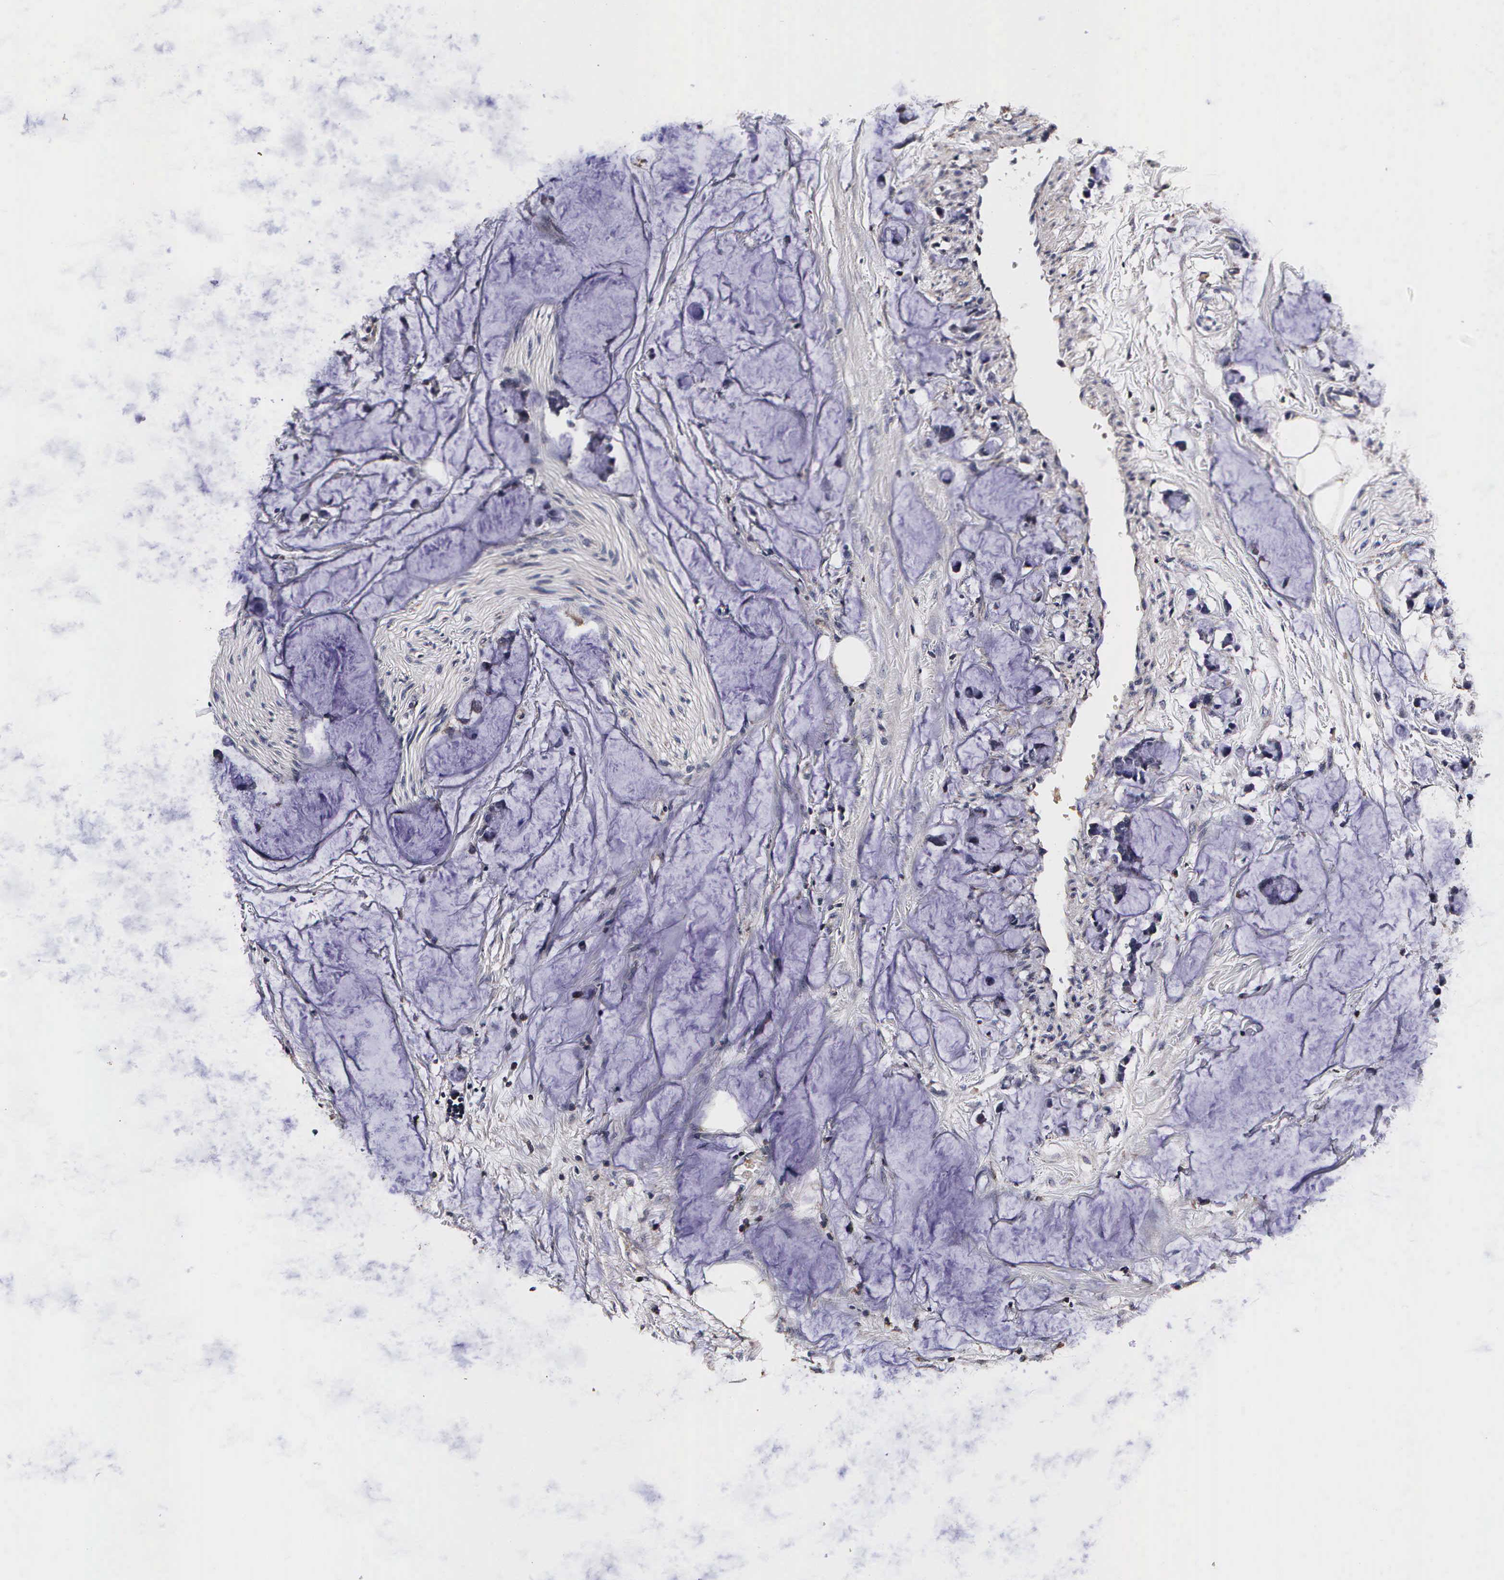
{"staining": {"intensity": "negative", "quantity": "none", "location": "none"}, "tissue": "colorectal cancer", "cell_type": "Tumor cells", "image_type": "cancer", "snomed": [{"axis": "morphology", "description": "Normal tissue, NOS"}, {"axis": "morphology", "description": "Adenocarcinoma, NOS"}, {"axis": "topography", "description": "Colon"}, {"axis": "topography", "description": "Peripheral nerve tissue"}], "caption": "Photomicrograph shows no significant protein expression in tumor cells of adenocarcinoma (colorectal).", "gene": "PSMA3", "patient": {"sex": "male", "age": 14}}